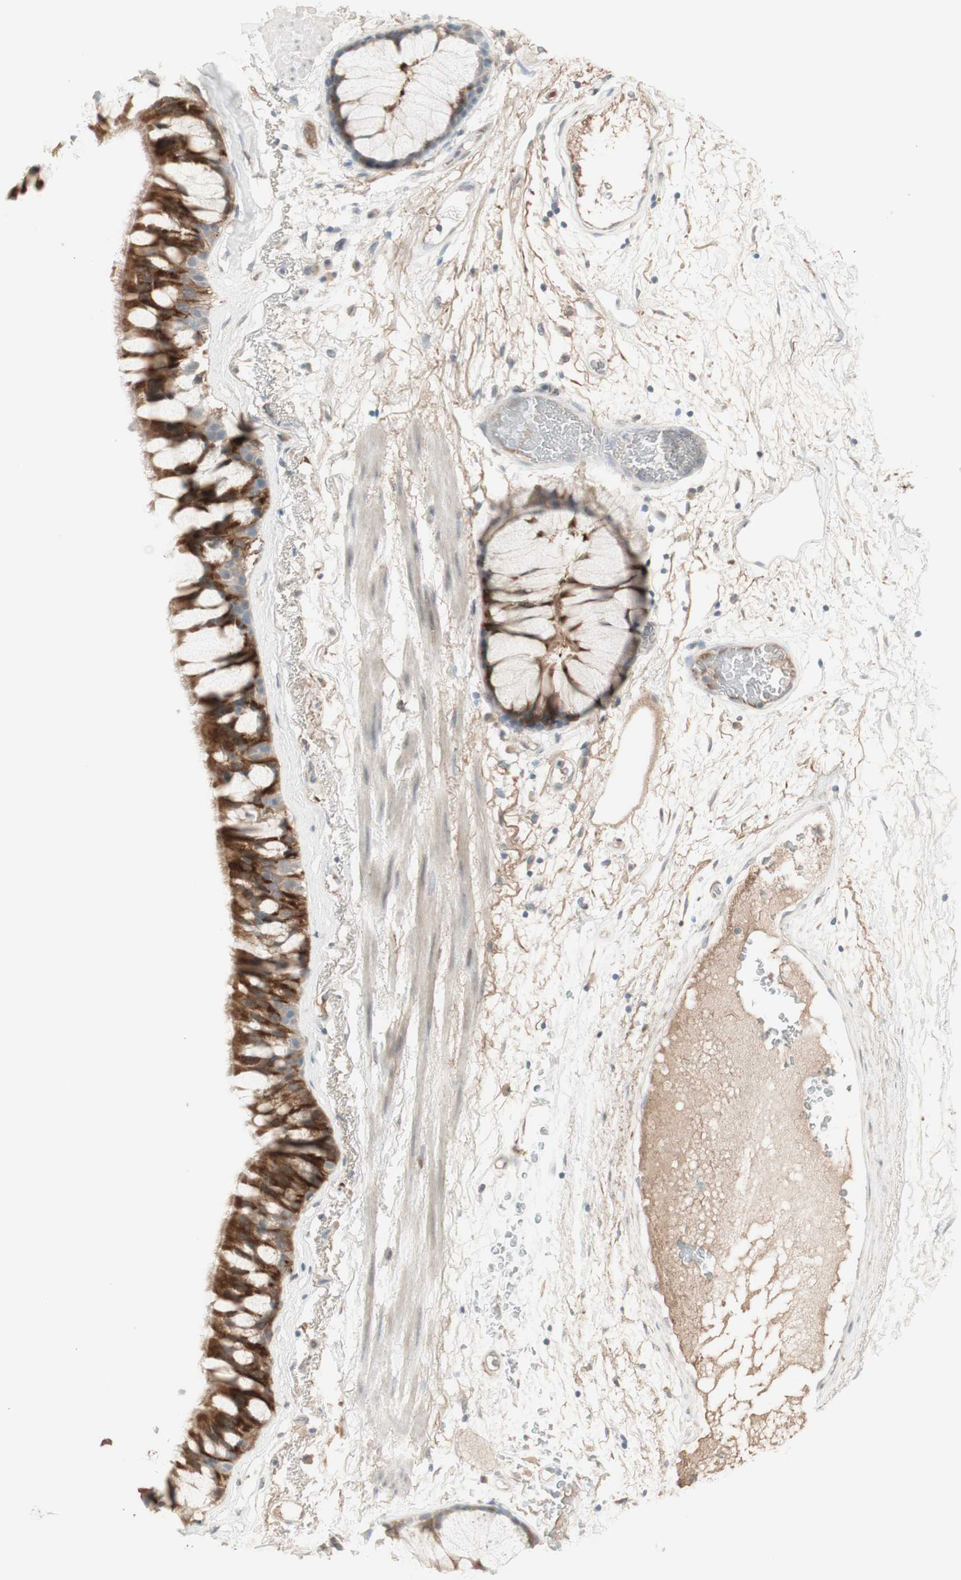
{"staining": {"intensity": "moderate", "quantity": ">75%", "location": "cytoplasmic/membranous"}, "tissue": "bronchus", "cell_type": "Respiratory epithelial cells", "image_type": "normal", "snomed": [{"axis": "morphology", "description": "Normal tissue, NOS"}, {"axis": "topography", "description": "Bronchus"}], "caption": "Bronchus stained with a brown dye reveals moderate cytoplasmic/membranous positive positivity in about >75% of respiratory epithelial cells.", "gene": "MUC3A", "patient": {"sex": "male", "age": 66}}